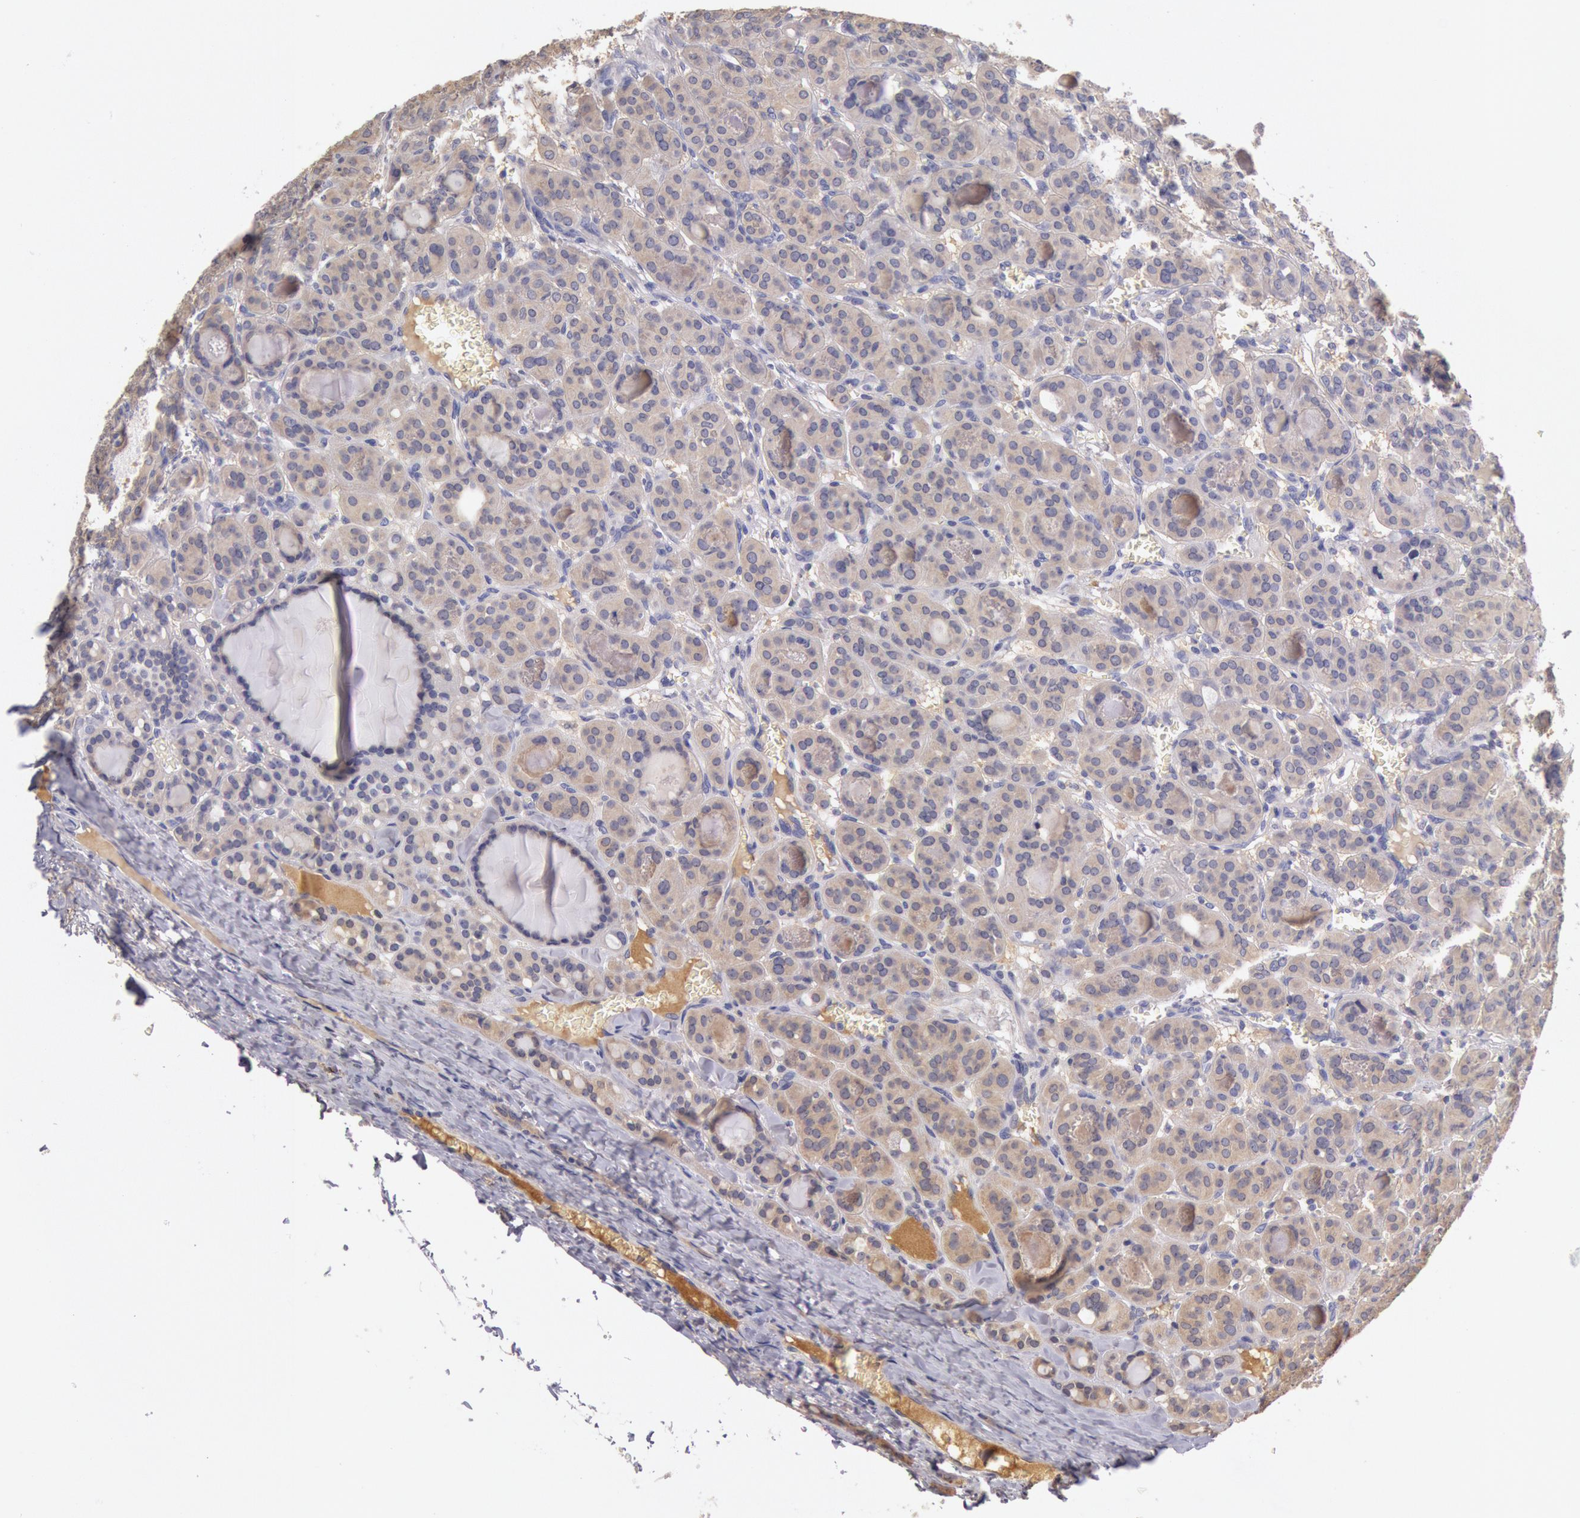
{"staining": {"intensity": "negative", "quantity": "none", "location": "none"}, "tissue": "thyroid cancer", "cell_type": "Tumor cells", "image_type": "cancer", "snomed": [{"axis": "morphology", "description": "Follicular adenoma carcinoma, NOS"}, {"axis": "topography", "description": "Thyroid gland"}], "caption": "Immunohistochemistry (IHC) image of neoplastic tissue: thyroid cancer stained with DAB (3,3'-diaminobenzidine) demonstrates no significant protein staining in tumor cells.", "gene": "C1R", "patient": {"sex": "female", "age": 71}}